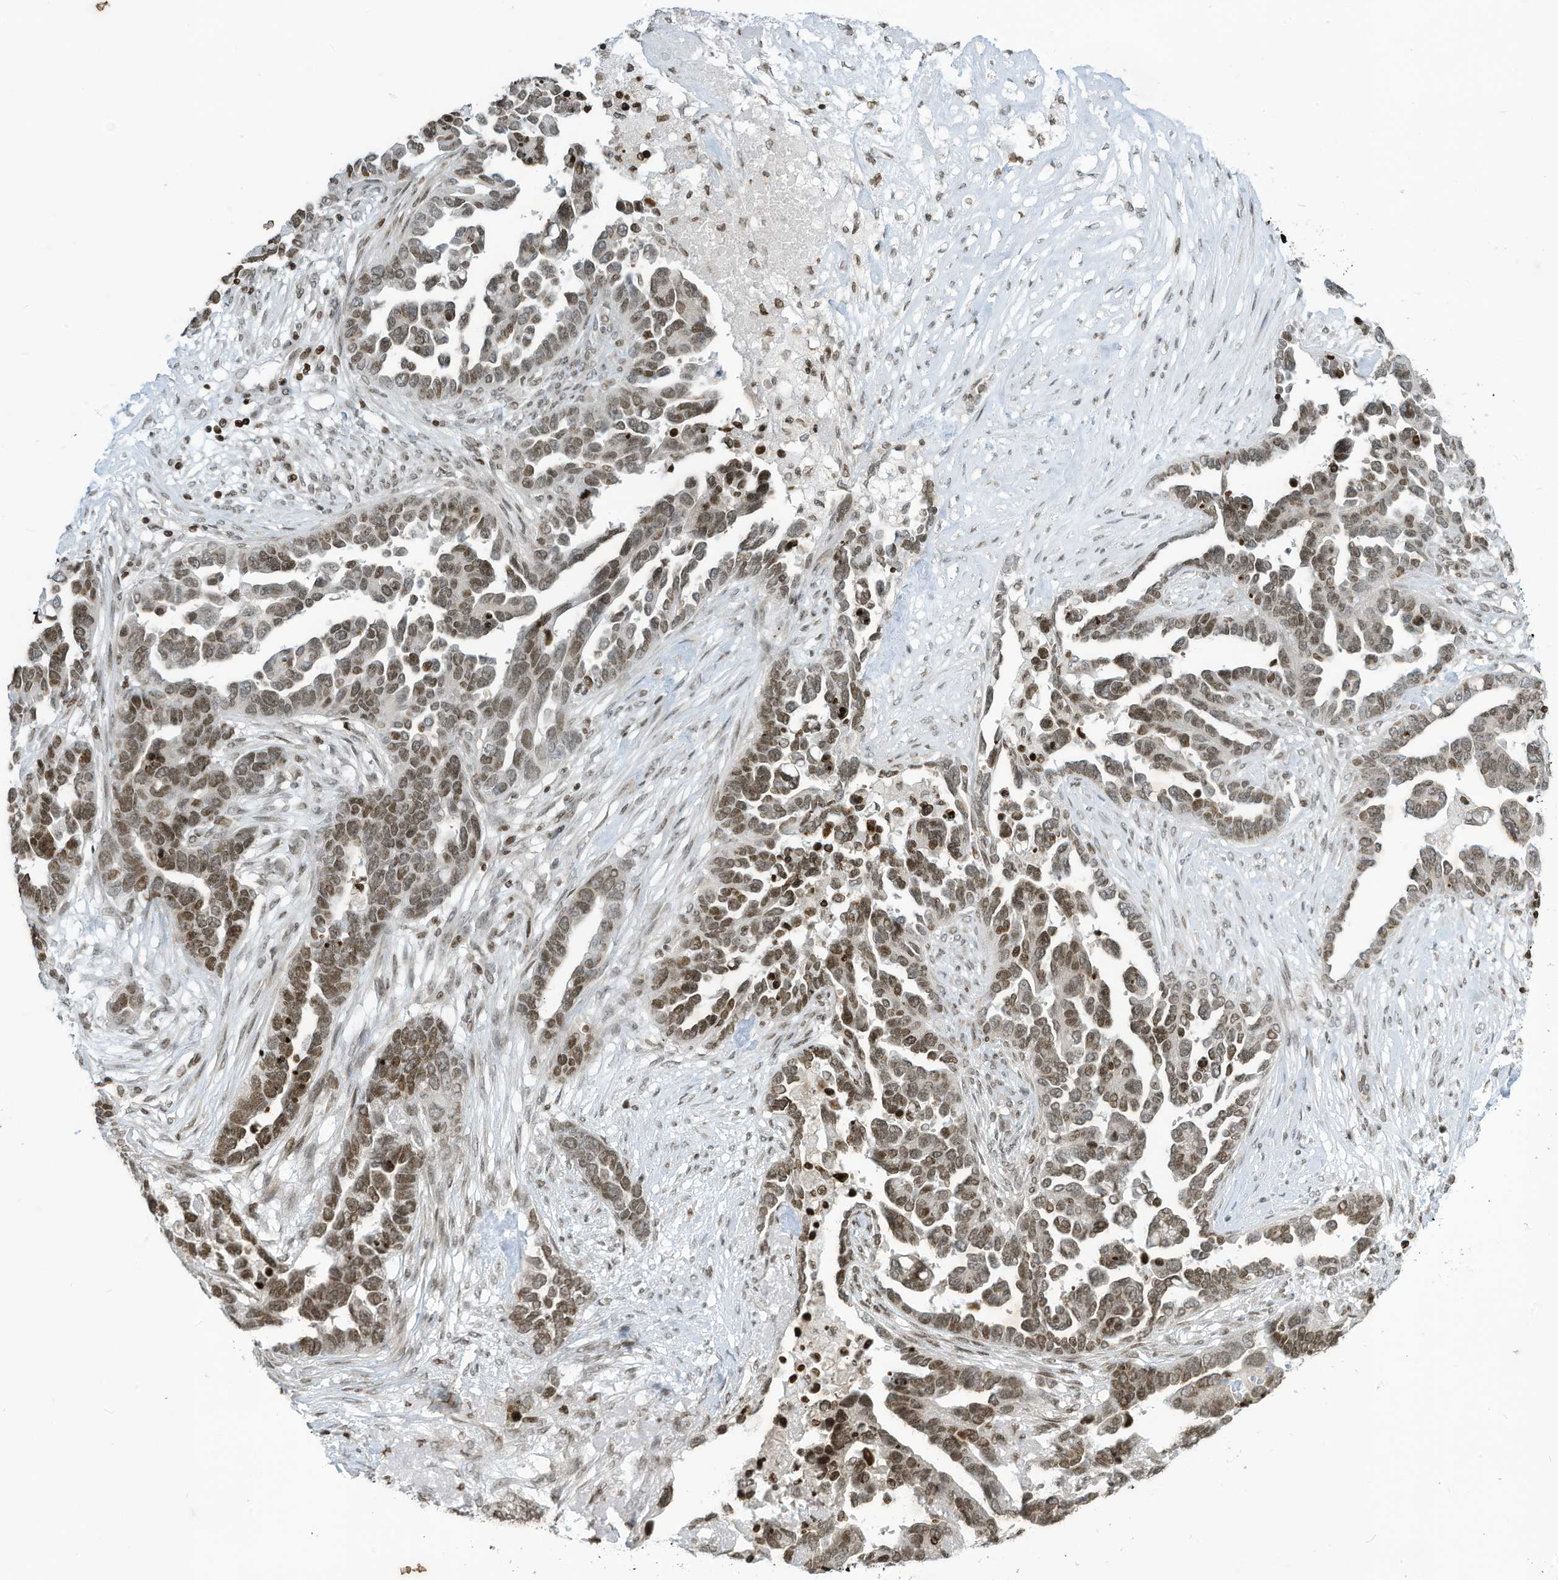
{"staining": {"intensity": "moderate", "quantity": ">75%", "location": "nuclear"}, "tissue": "ovarian cancer", "cell_type": "Tumor cells", "image_type": "cancer", "snomed": [{"axis": "morphology", "description": "Cystadenocarcinoma, serous, NOS"}, {"axis": "topography", "description": "Ovary"}], "caption": "A brown stain highlights moderate nuclear expression of a protein in human ovarian cancer (serous cystadenocarcinoma) tumor cells. Using DAB (brown) and hematoxylin (blue) stains, captured at high magnification using brightfield microscopy.", "gene": "ADI1", "patient": {"sex": "female", "age": 54}}